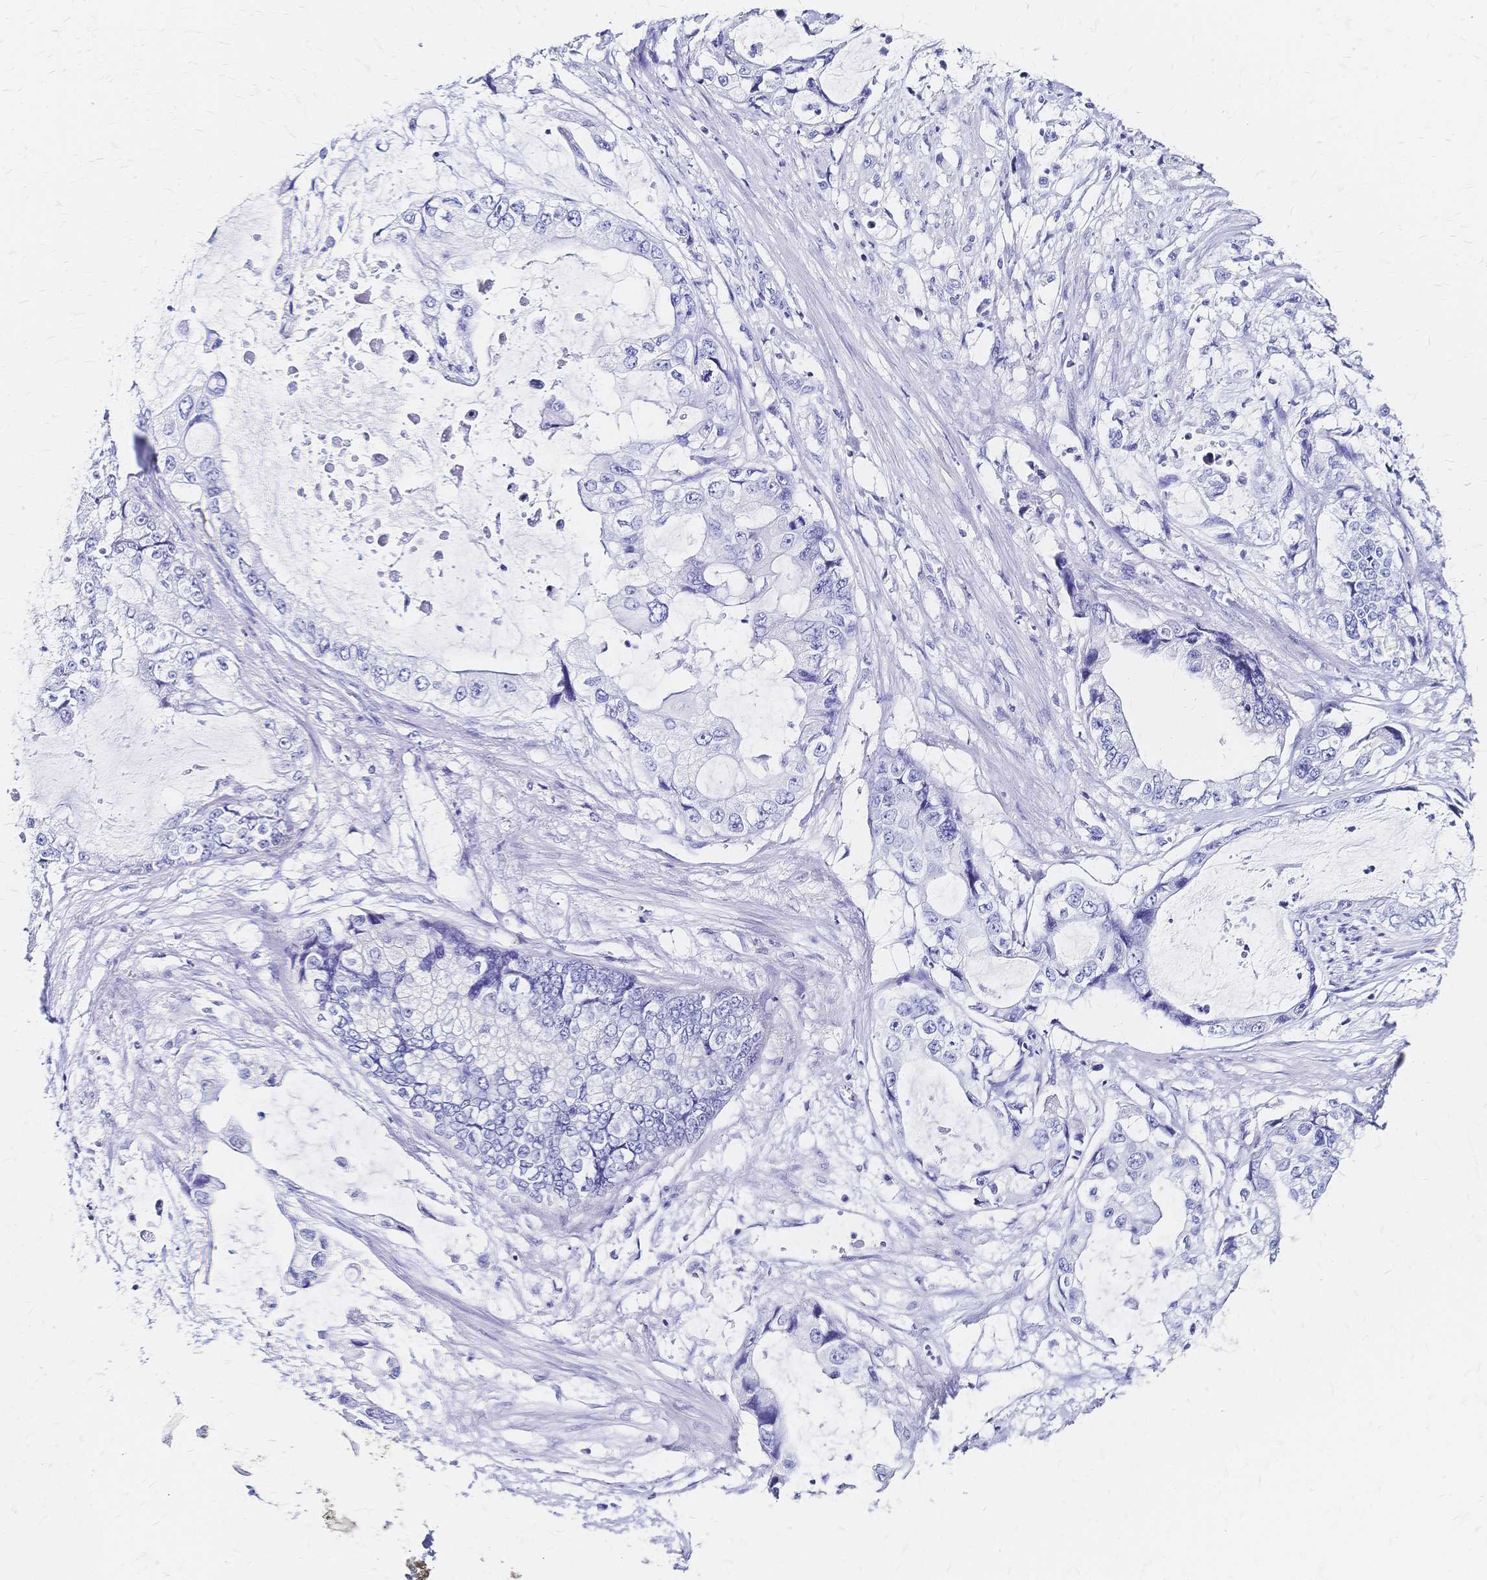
{"staining": {"intensity": "negative", "quantity": "none", "location": "none"}, "tissue": "stomach cancer", "cell_type": "Tumor cells", "image_type": "cancer", "snomed": [{"axis": "morphology", "description": "Adenocarcinoma, NOS"}, {"axis": "topography", "description": "Pancreas"}, {"axis": "topography", "description": "Stomach, upper"}, {"axis": "topography", "description": "Stomach"}], "caption": "Tumor cells show no significant protein positivity in stomach adenocarcinoma. (DAB IHC, high magnification).", "gene": "SLC5A1", "patient": {"sex": "male", "age": 77}}